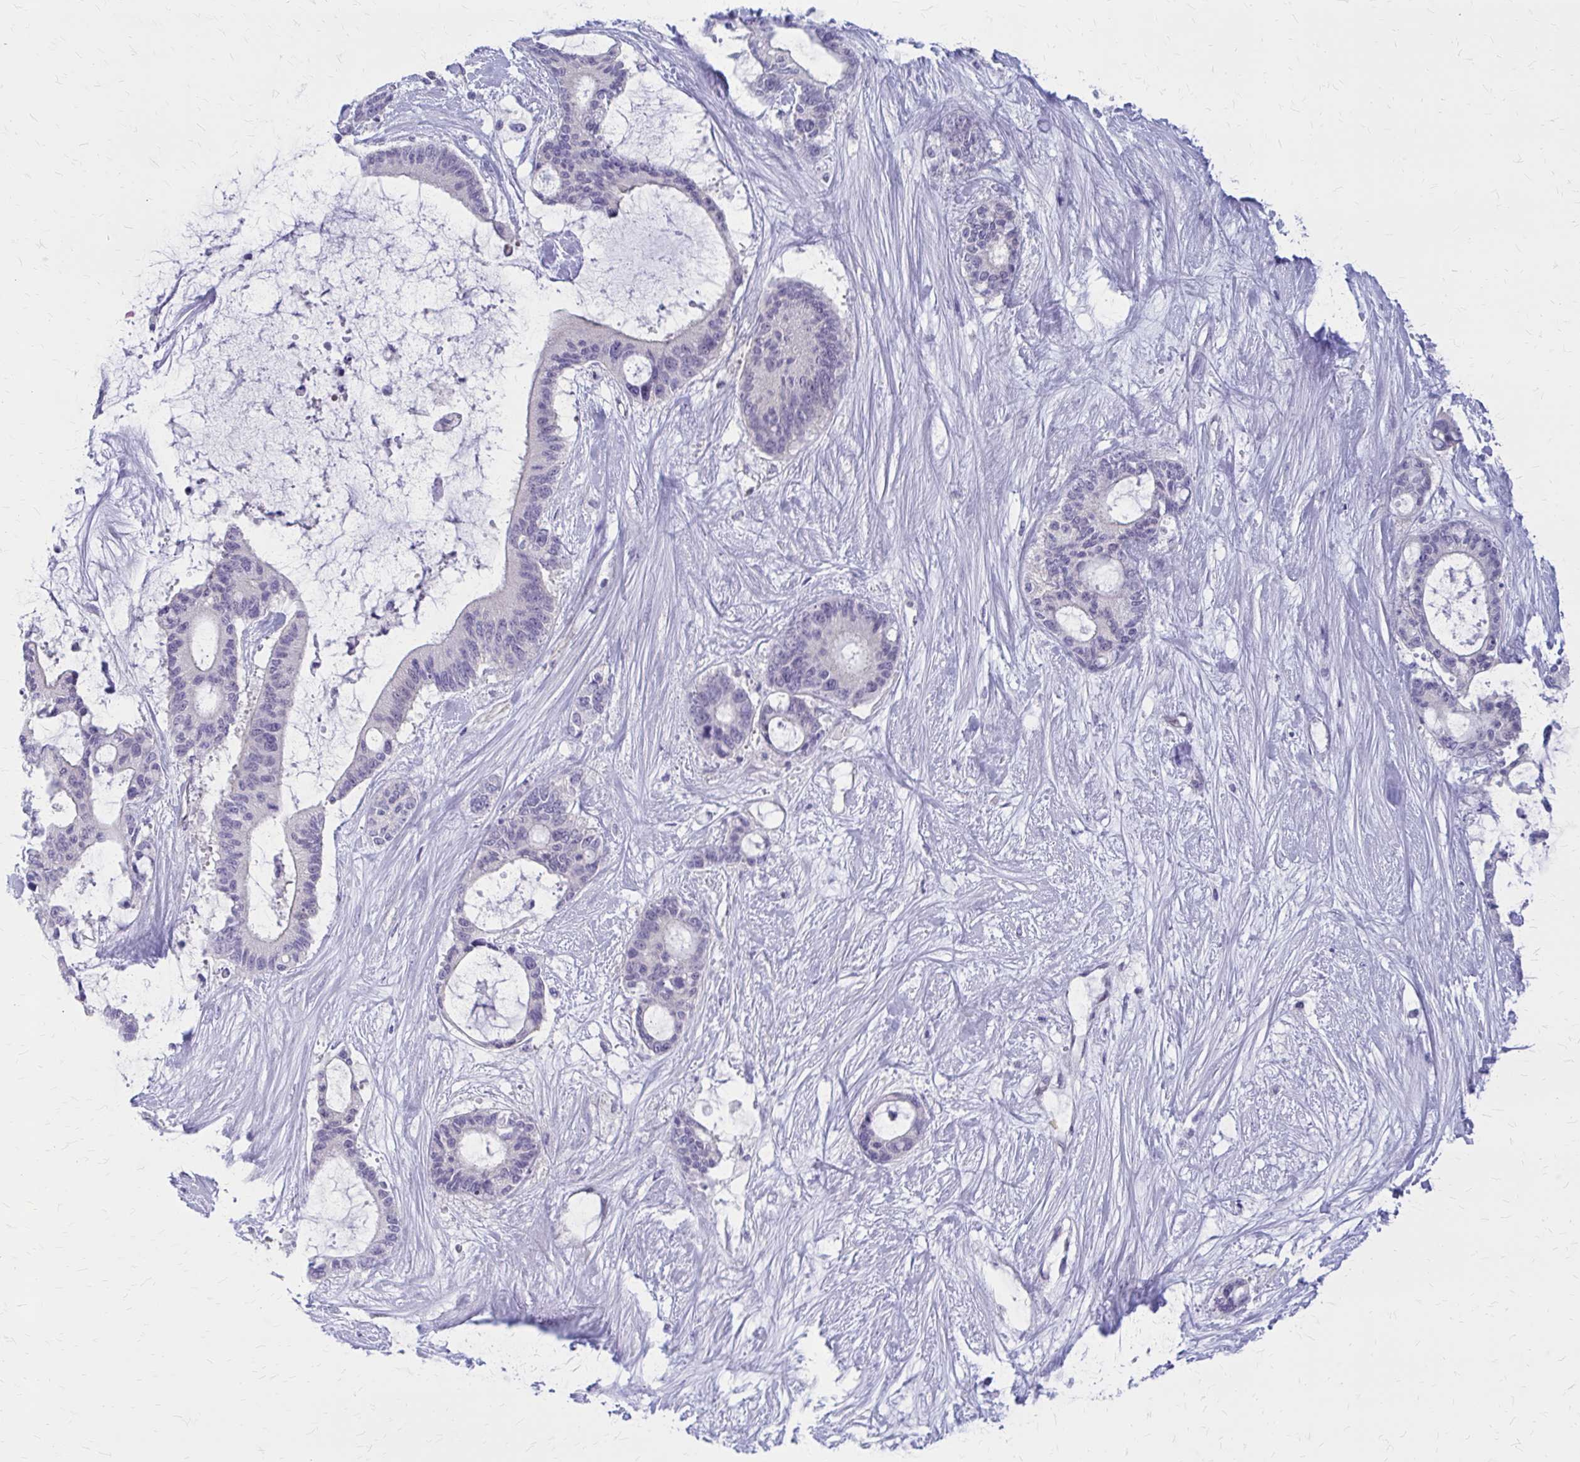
{"staining": {"intensity": "negative", "quantity": "none", "location": "none"}, "tissue": "liver cancer", "cell_type": "Tumor cells", "image_type": "cancer", "snomed": [{"axis": "morphology", "description": "Normal tissue, NOS"}, {"axis": "morphology", "description": "Cholangiocarcinoma"}, {"axis": "topography", "description": "Liver"}, {"axis": "topography", "description": "Peripheral nerve tissue"}], "caption": "An image of cholangiocarcinoma (liver) stained for a protein reveals no brown staining in tumor cells.", "gene": "CLIC2", "patient": {"sex": "female", "age": 73}}